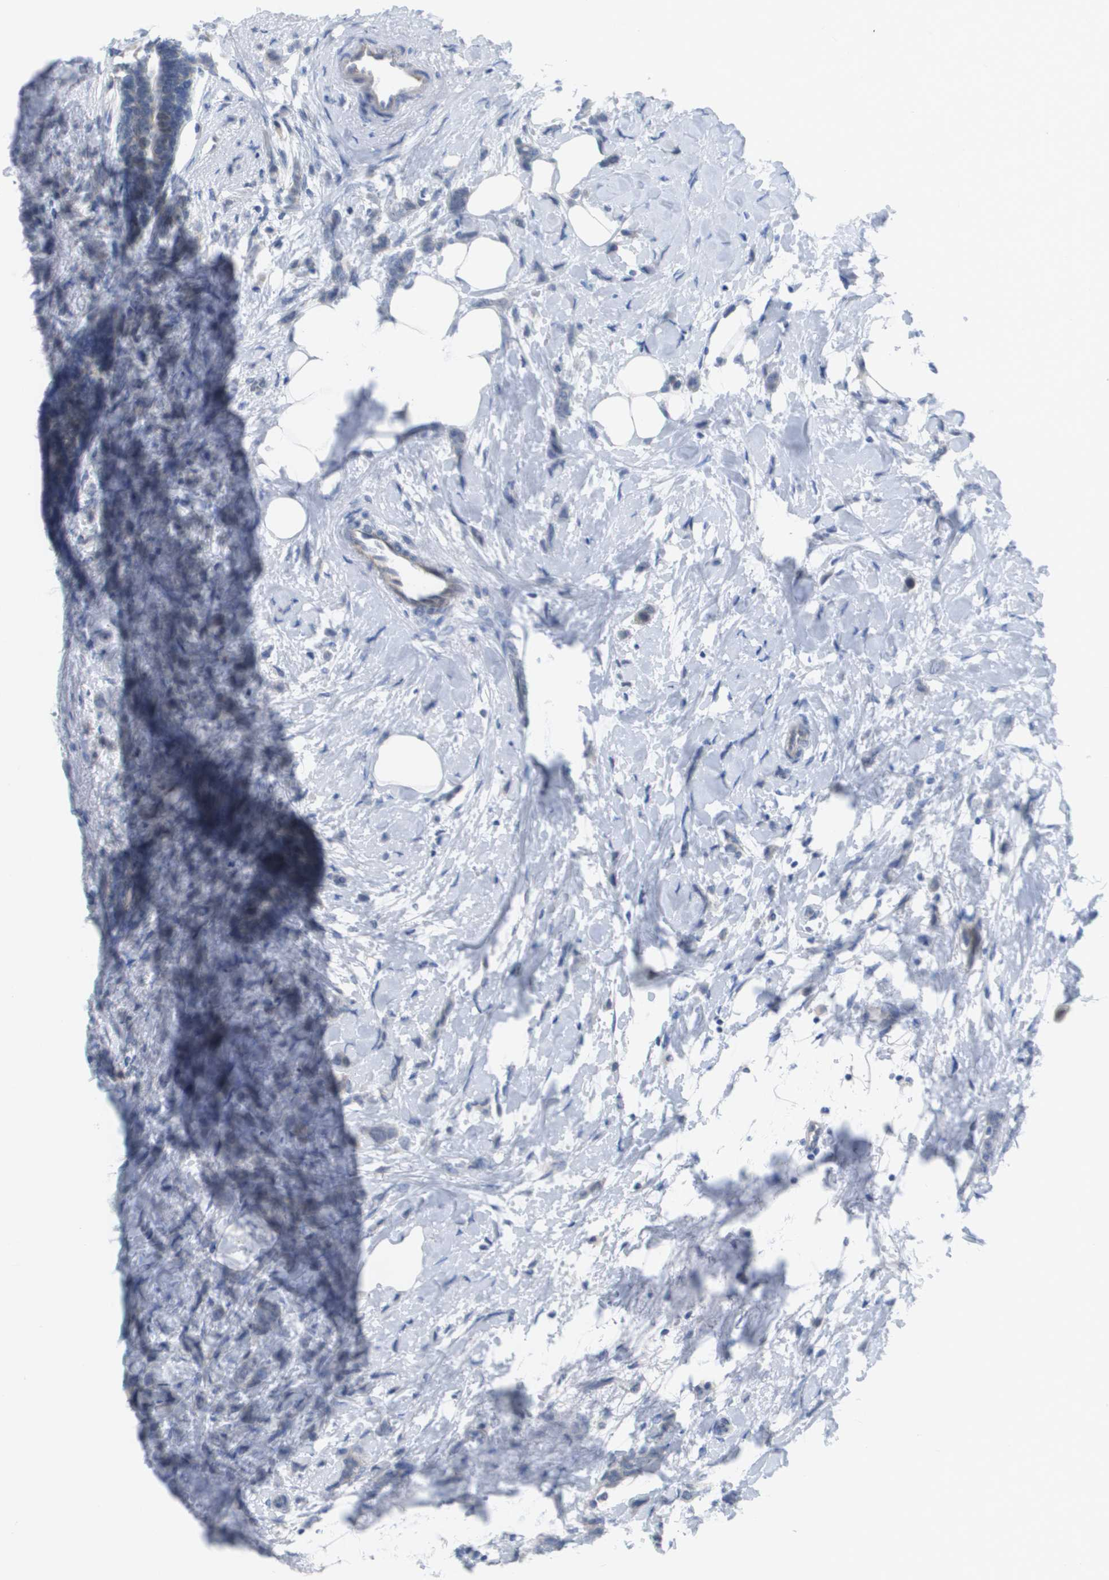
{"staining": {"intensity": "negative", "quantity": "none", "location": "none"}, "tissue": "breast cancer", "cell_type": "Tumor cells", "image_type": "cancer", "snomed": [{"axis": "morphology", "description": "Lobular carcinoma, in situ"}, {"axis": "morphology", "description": "Lobular carcinoma"}, {"axis": "topography", "description": "Breast"}], "caption": "The image demonstrates no significant expression in tumor cells of breast cancer. (DAB (3,3'-diaminobenzidine) IHC with hematoxylin counter stain).", "gene": "PDE4A", "patient": {"sex": "female", "age": 41}}